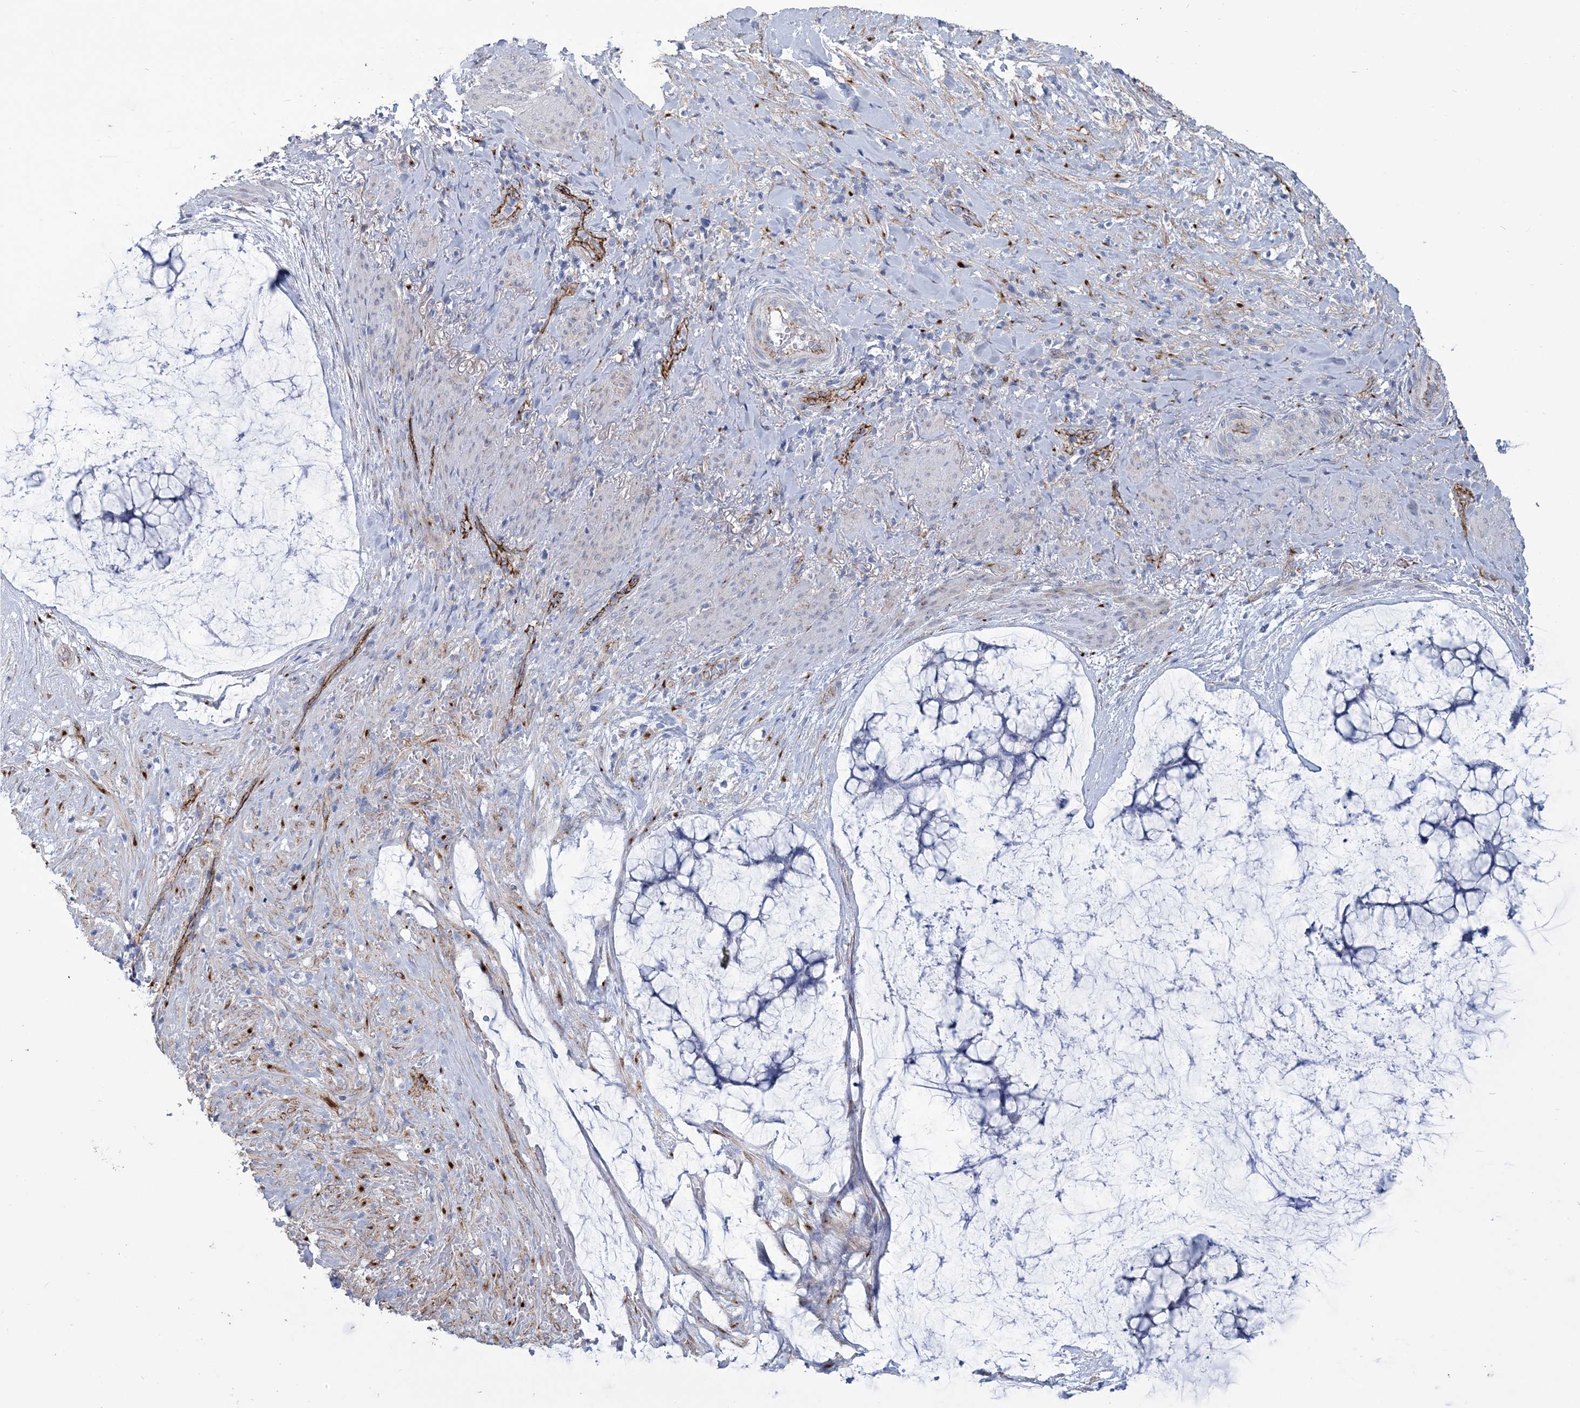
{"staining": {"intensity": "negative", "quantity": "none", "location": "none"}, "tissue": "ovarian cancer", "cell_type": "Tumor cells", "image_type": "cancer", "snomed": [{"axis": "morphology", "description": "Cystadenocarcinoma, mucinous, NOS"}, {"axis": "topography", "description": "Ovary"}], "caption": "Immunohistochemistry (IHC) of human mucinous cystadenocarcinoma (ovarian) reveals no staining in tumor cells.", "gene": "RAB11FIP5", "patient": {"sex": "female", "age": 42}}